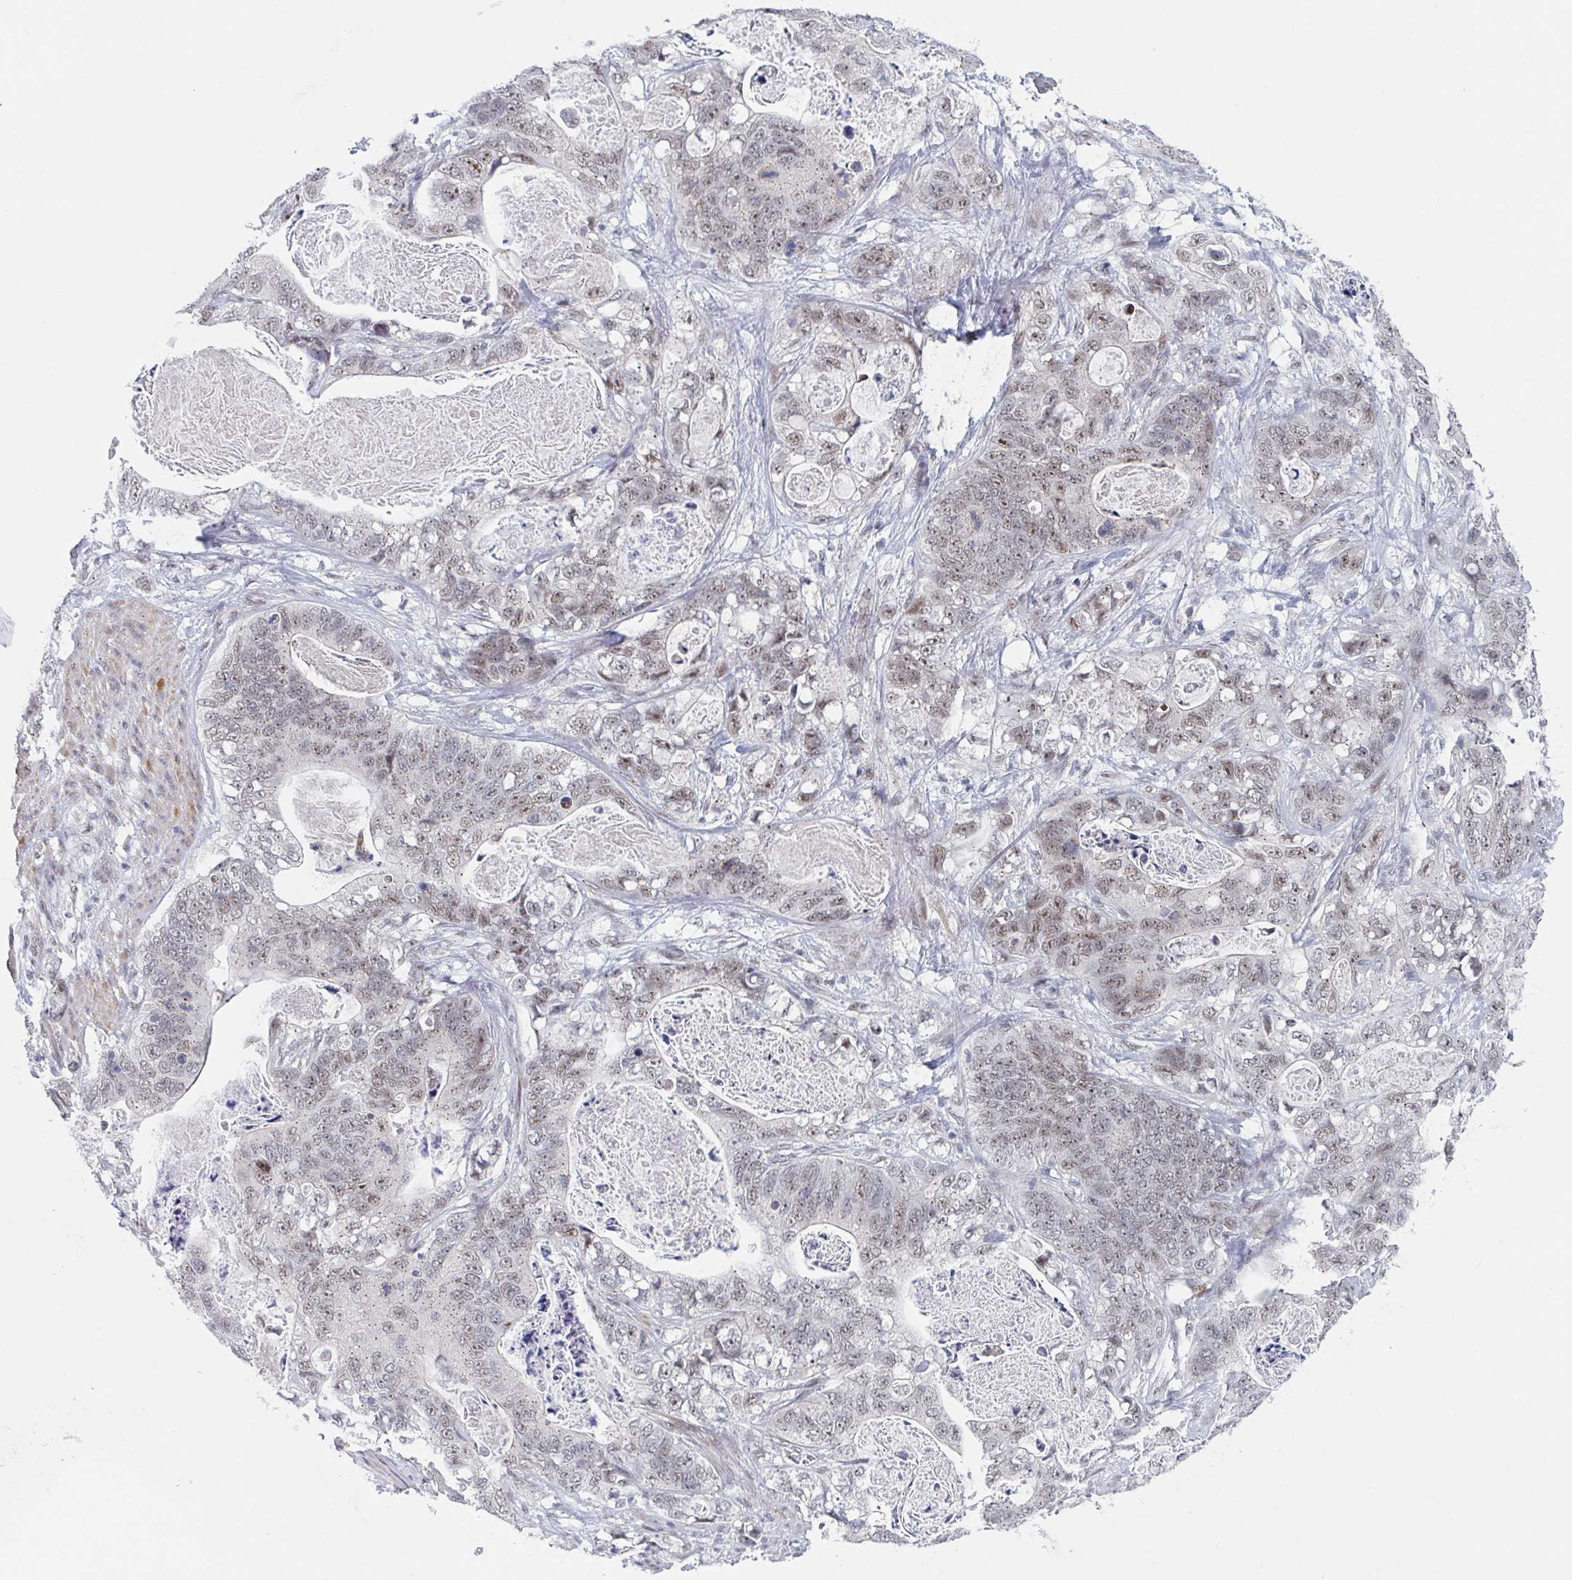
{"staining": {"intensity": "moderate", "quantity": "25%-75%", "location": "nuclear"}, "tissue": "stomach cancer", "cell_type": "Tumor cells", "image_type": "cancer", "snomed": [{"axis": "morphology", "description": "Normal tissue, NOS"}, {"axis": "morphology", "description": "Adenocarcinoma, NOS"}, {"axis": "topography", "description": "Stomach"}], "caption": "DAB (3,3'-diaminobenzidine) immunohistochemical staining of stomach adenocarcinoma exhibits moderate nuclear protein expression in about 25%-75% of tumor cells.", "gene": "RNF212", "patient": {"sex": "female", "age": 89}}